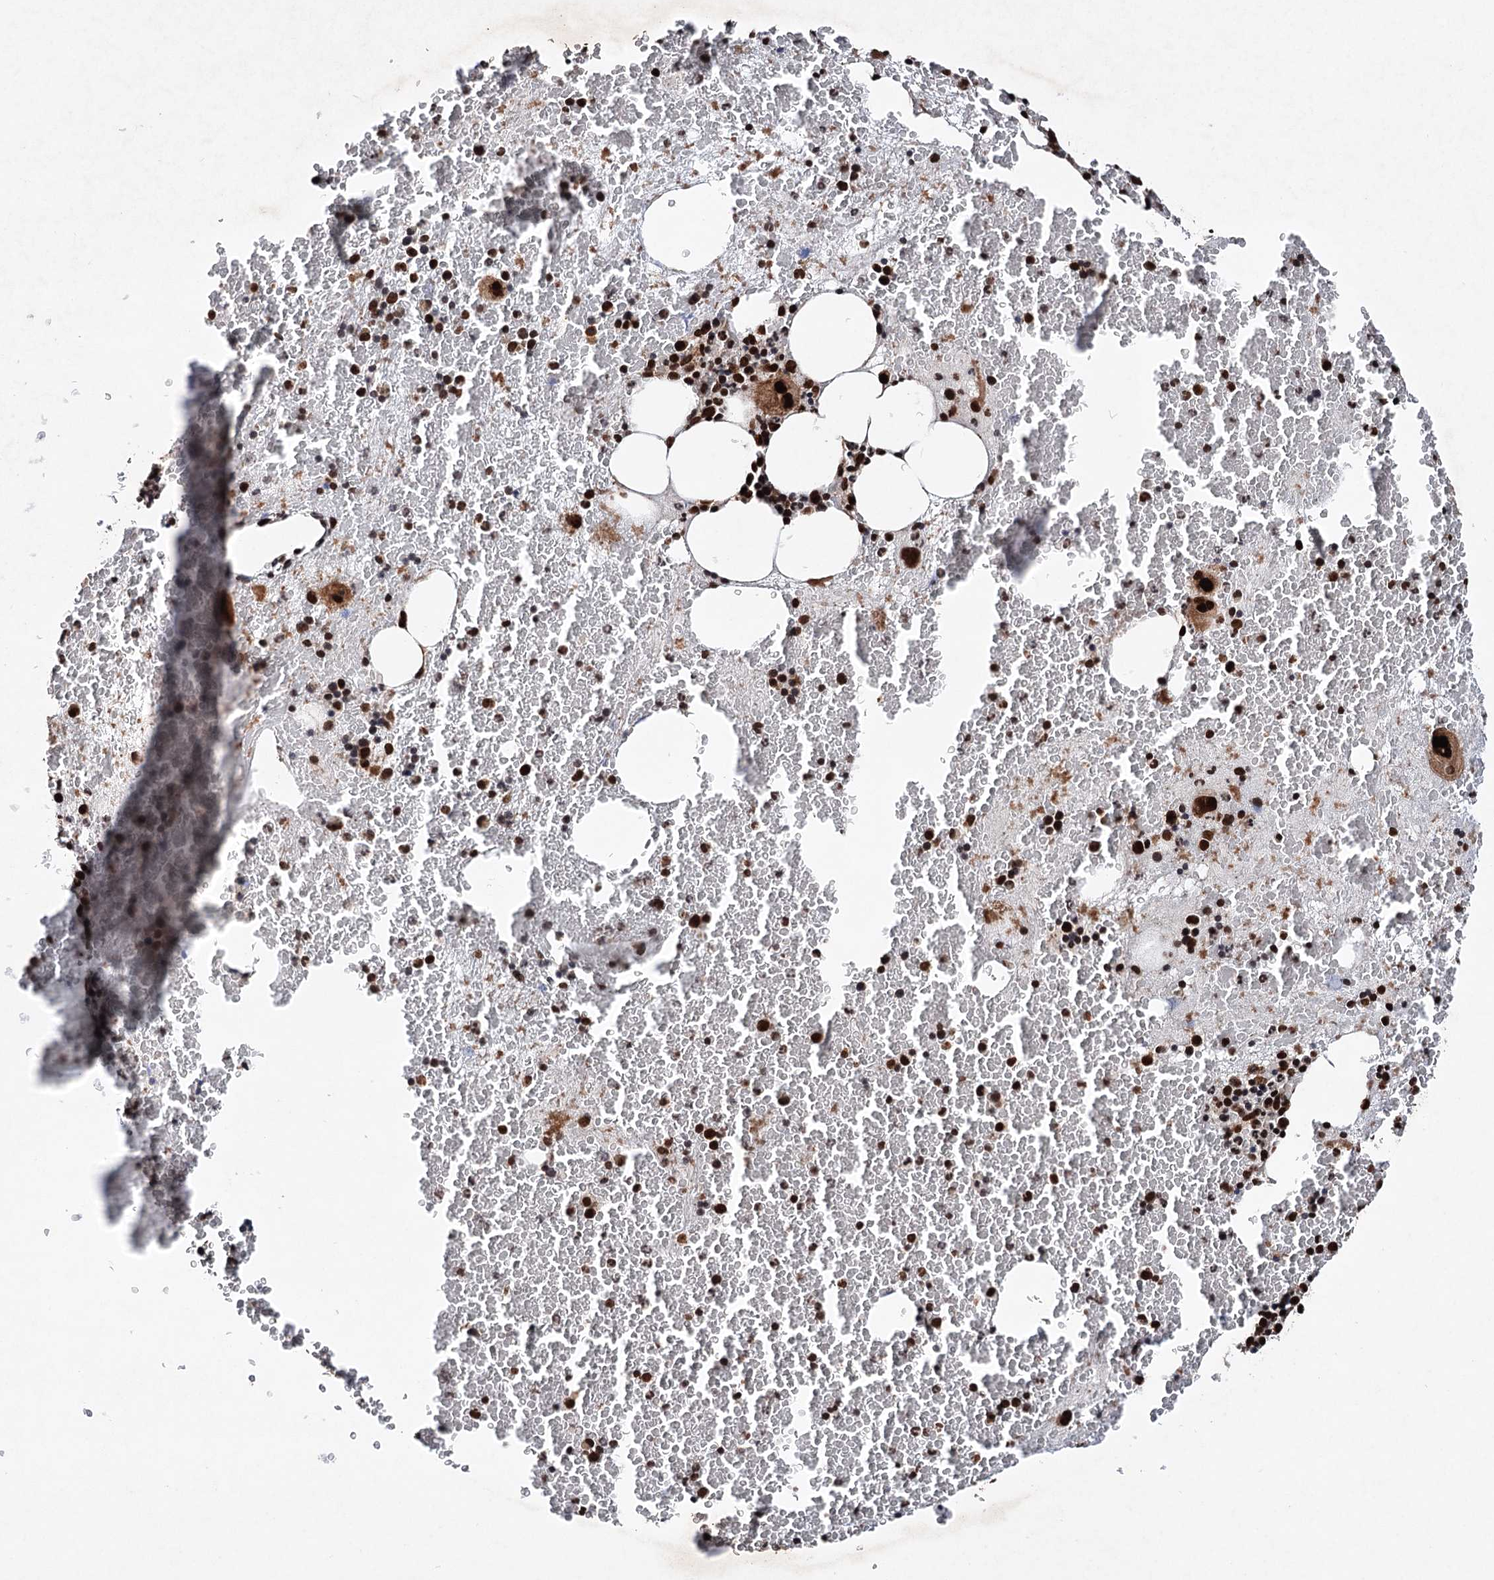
{"staining": {"intensity": "strong", "quantity": ">75%", "location": "cytoplasmic/membranous,nuclear"}, "tissue": "bone marrow", "cell_type": "Hematopoietic cells", "image_type": "normal", "snomed": [{"axis": "morphology", "description": "Normal tissue, NOS"}, {"axis": "topography", "description": "Bone marrow"}], "caption": "Hematopoietic cells reveal high levels of strong cytoplasmic/membranous,nuclear expression in about >75% of cells in unremarkable human bone marrow. Nuclei are stained in blue.", "gene": "MATR3", "patient": {"sex": "male", "age": 36}}